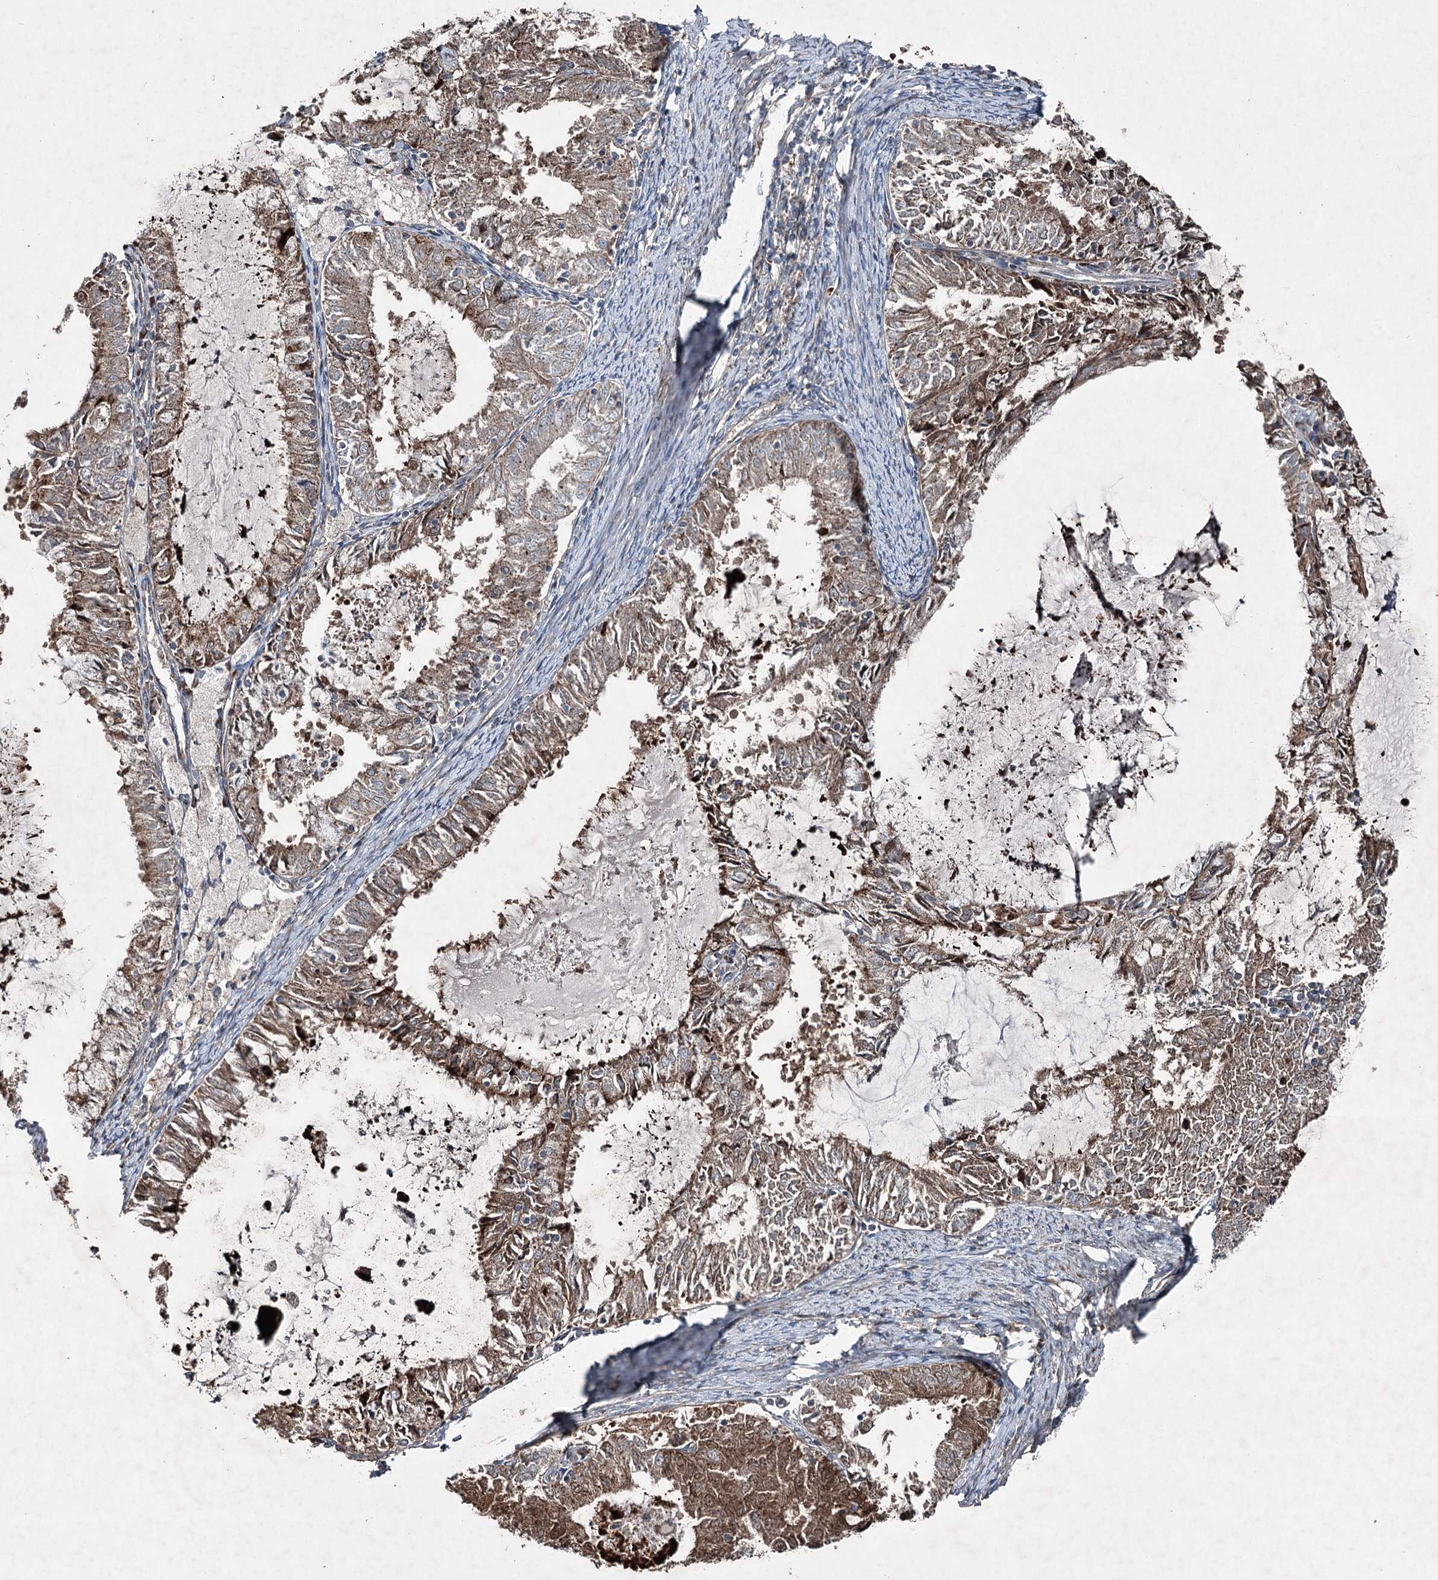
{"staining": {"intensity": "strong", "quantity": "25%-75%", "location": "cytoplasmic/membranous"}, "tissue": "endometrial cancer", "cell_type": "Tumor cells", "image_type": "cancer", "snomed": [{"axis": "morphology", "description": "Adenocarcinoma, NOS"}, {"axis": "topography", "description": "Endometrium"}], "caption": "Endometrial adenocarcinoma stained with immunohistochemistry demonstrates strong cytoplasmic/membranous expression in about 25%-75% of tumor cells.", "gene": "SERINC5", "patient": {"sex": "female", "age": 57}}